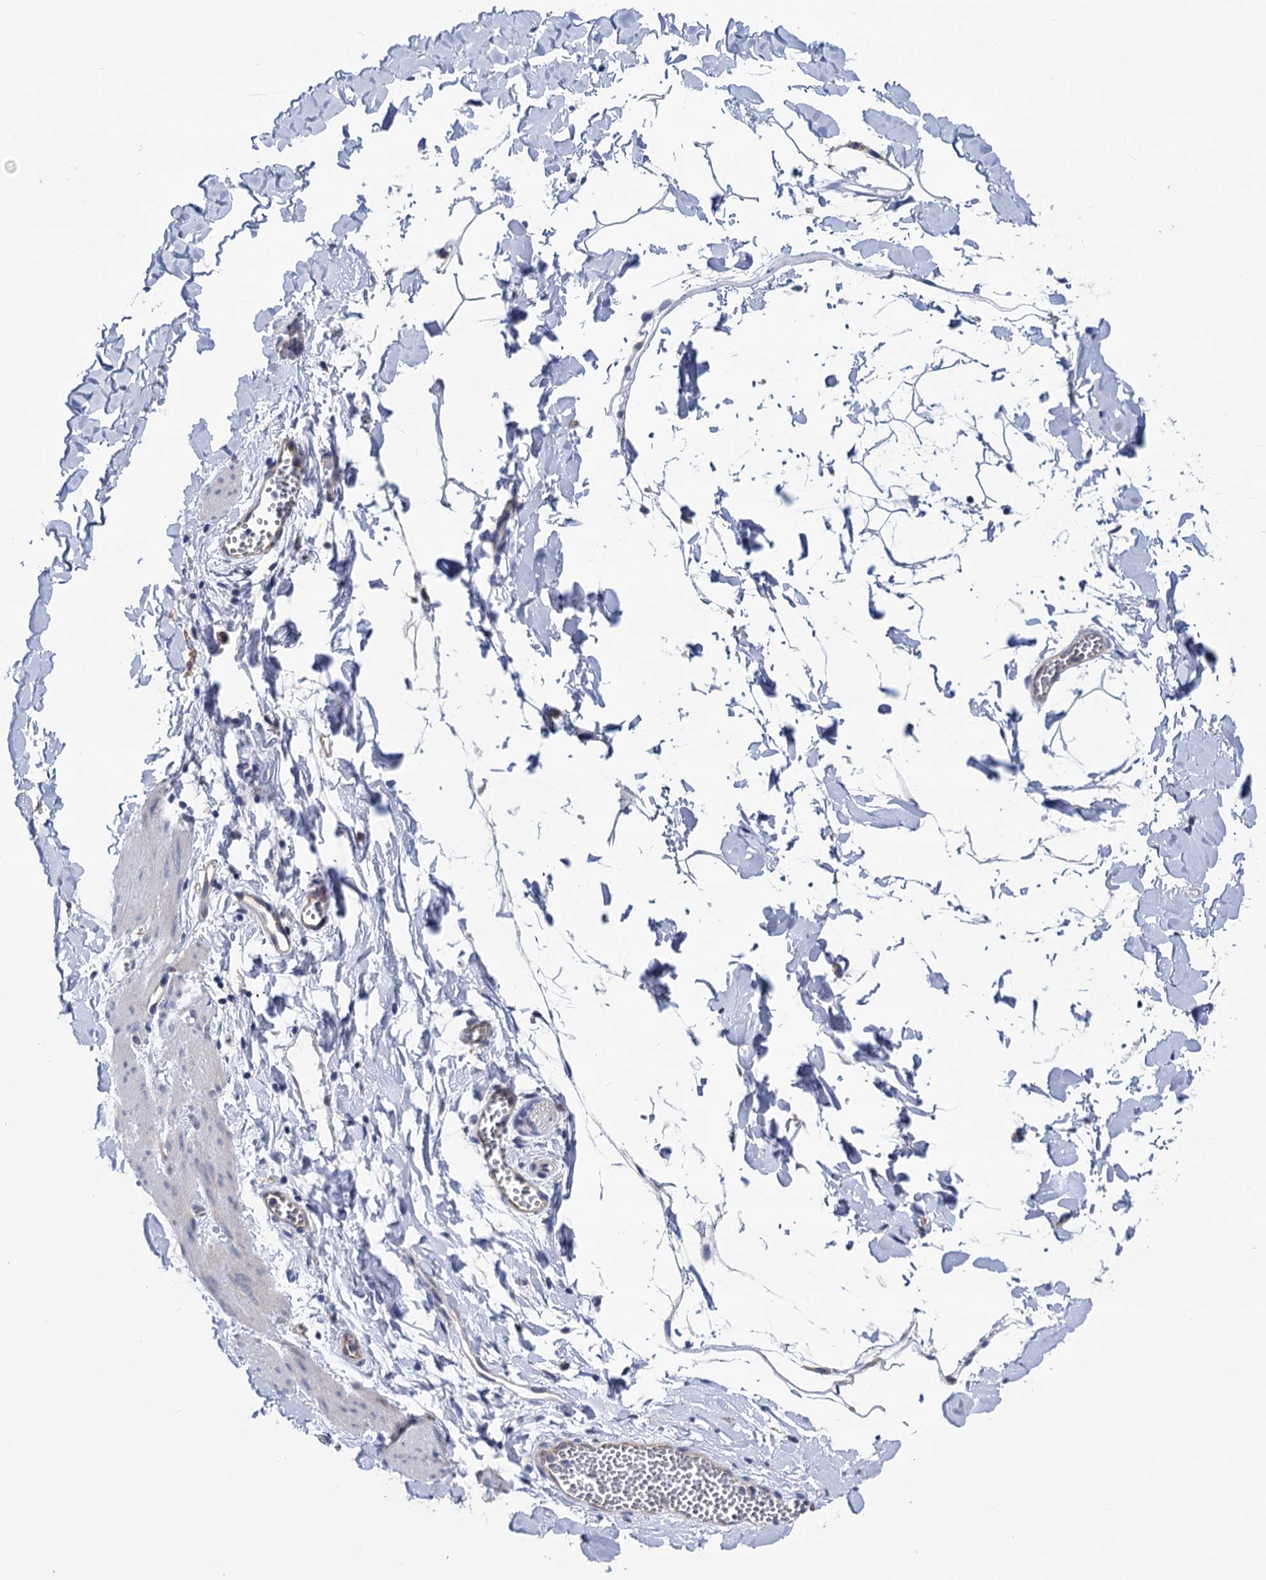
{"staining": {"intensity": "negative", "quantity": "none", "location": "none"}, "tissue": "adipose tissue", "cell_type": "Adipocytes", "image_type": "normal", "snomed": [{"axis": "morphology", "description": "Normal tissue, NOS"}, {"axis": "topography", "description": "Gallbladder"}, {"axis": "topography", "description": "Peripheral nerve tissue"}], "caption": "The IHC histopathology image has no significant expression in adipocytes of adipose tissue. (DAB immunohistochemistry (IHC) visualized using brightfield microscopy, high magnification).", "gene": "ZNRD2", "patient": {"sex": "male", "age": 38}}